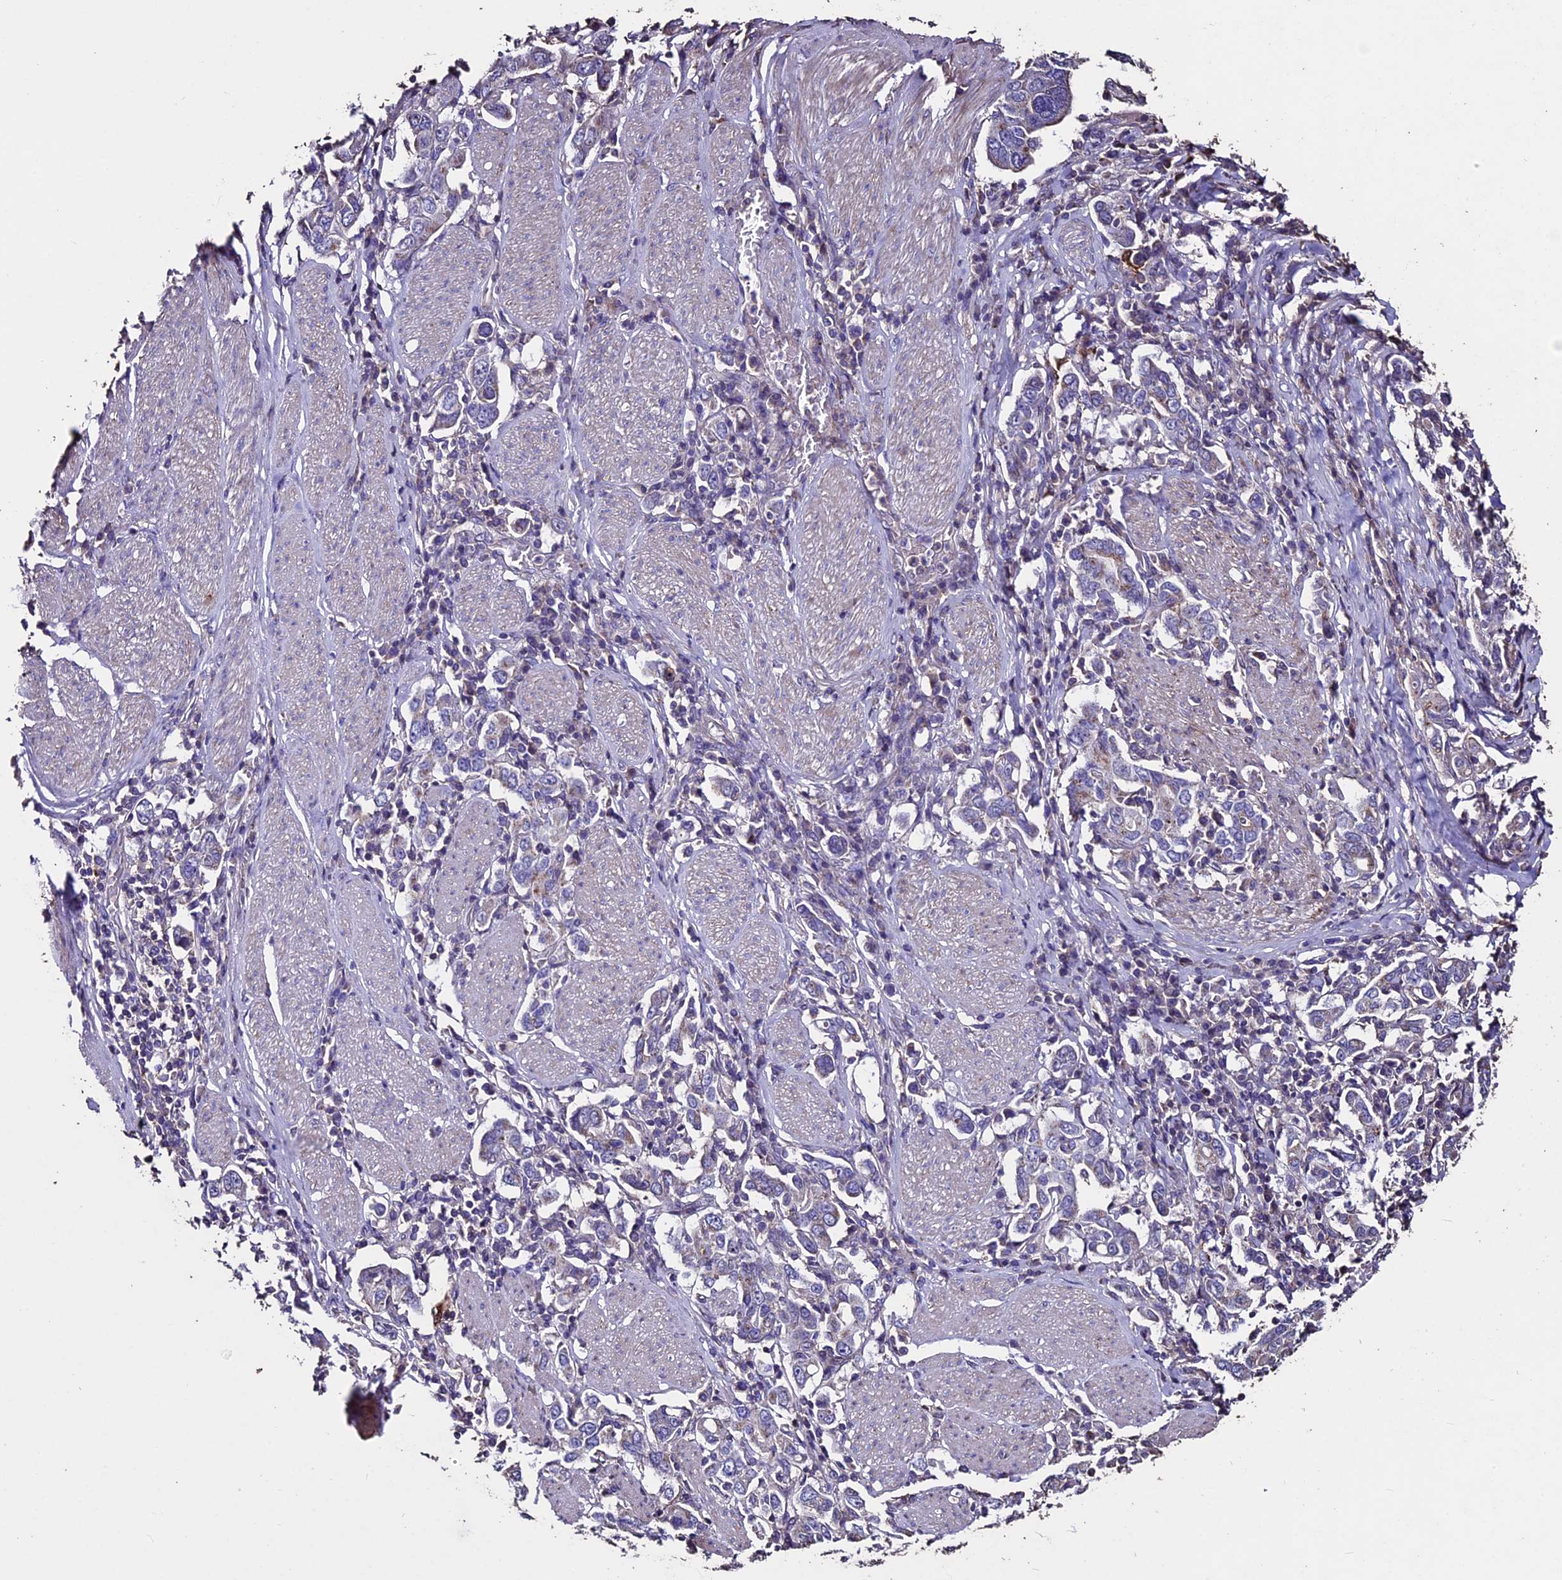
{"staining": {"intensity": "negative", "quantity": "none", "location": "none"}, "tissue": "stomach cancer", "cell_type": "Tumor cells", "image_type": "cancer", "snomed": [{"axis": "morphology", "description": "Adenocarcinoma, NOS"}, {"axis": "topography", "description": "Stomach, upper"}], "caption": "A micrograph of human stomach adenocarcinoma is negative for staining in tumor cells.", "gene": "USB1", "patient": {"sex": "male", "age": 62}}